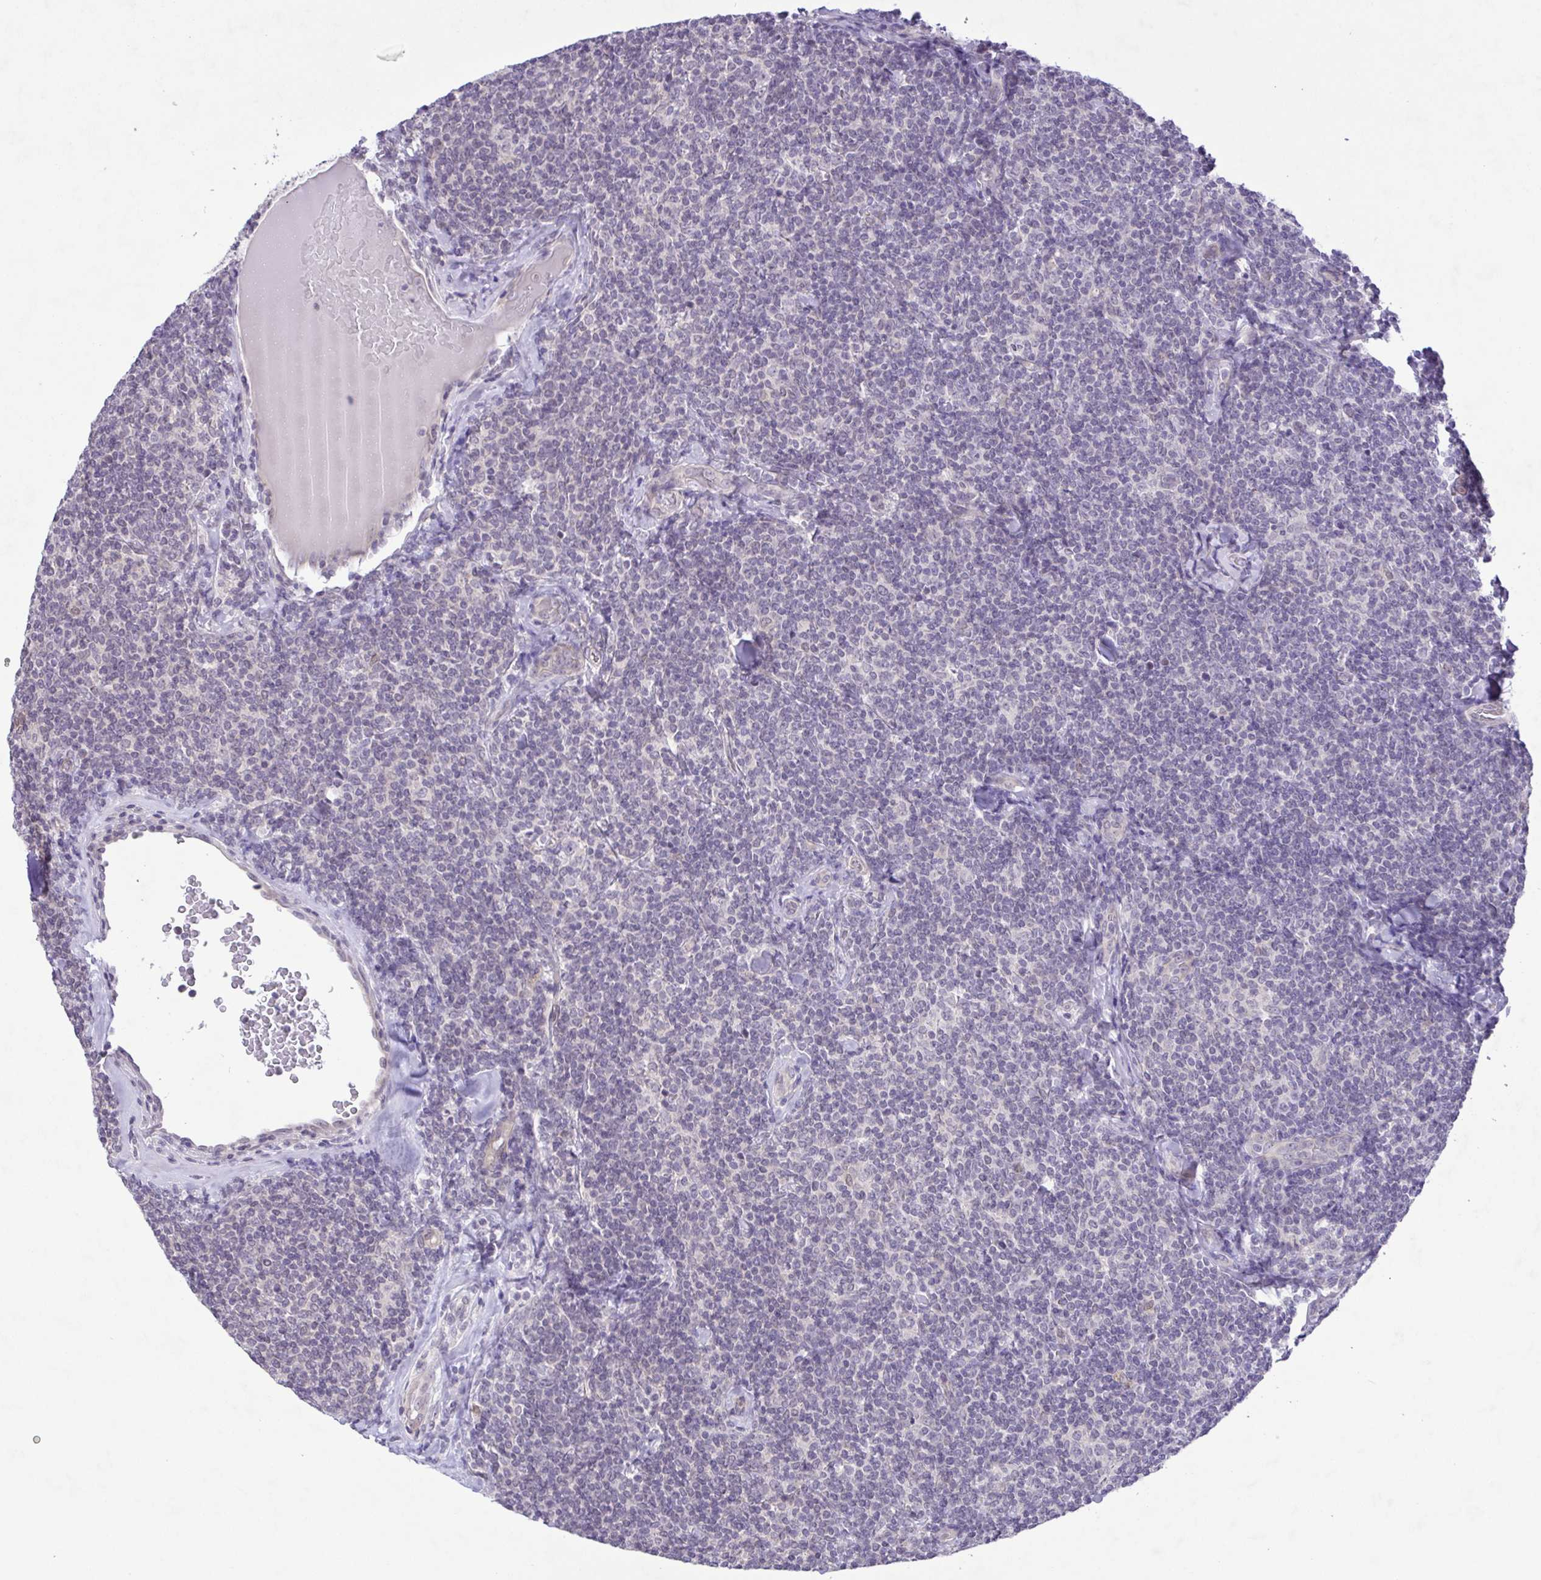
{"staining": {"intensity": "negative", "quantity": "none", "location": "none"}, "tissue": "lymphoma", "cell_type": "Tumor cells", "image_type": "cancer", "snomed": [{"axis": "morphology", "description": "Malignant lymphoma, non-Hodgkin's type, Low grade"}, {"axis": "topography", "description": "Lymph node"}], "caption": "IHC of lymphoma shows no positivity in tumor cells.", "gene": "IL1RN", "patient": {"sex": "female", "age": 56}}